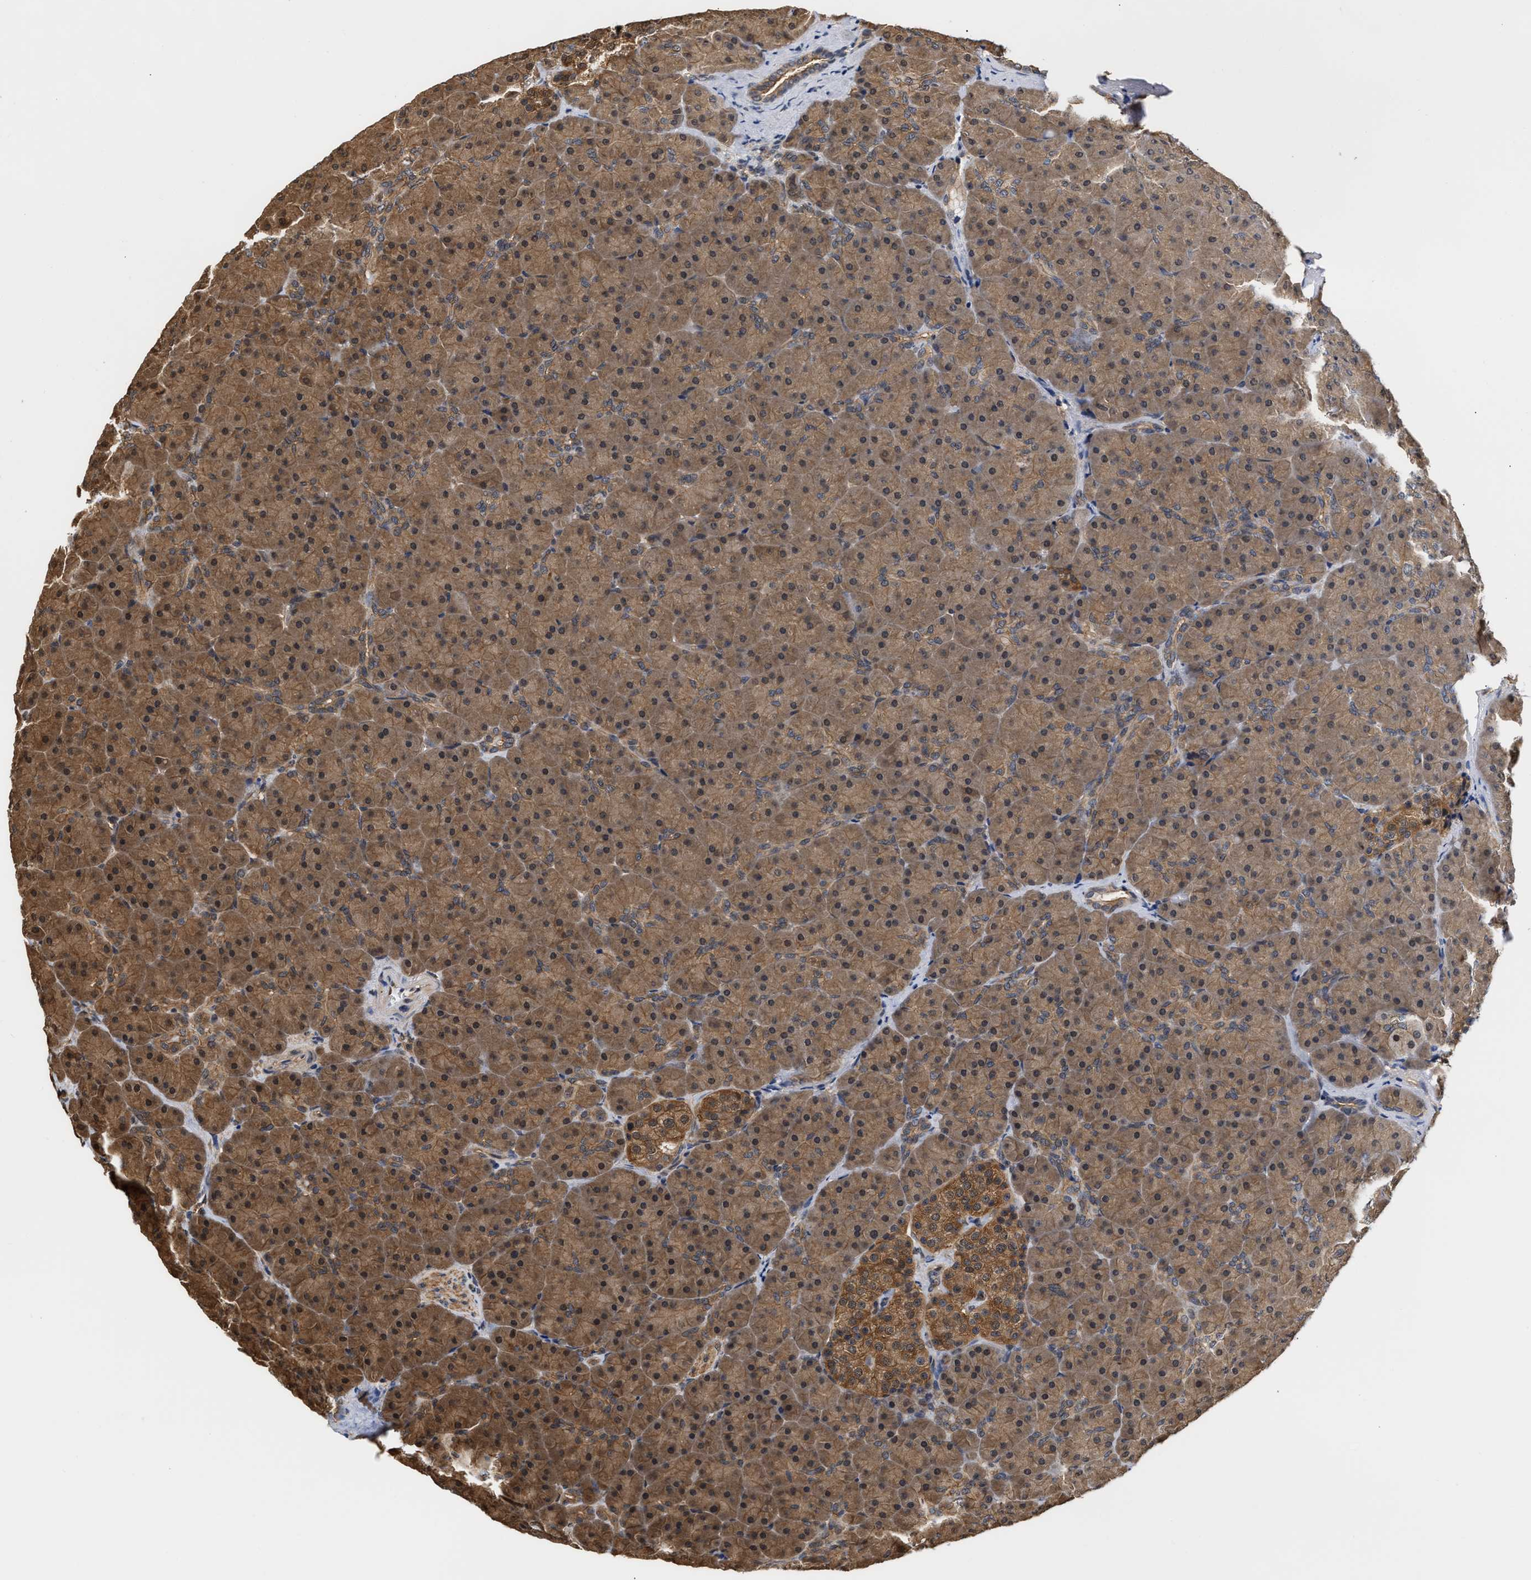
{"staining": {"intensity": "moderate", "quantity": ">75%", "location": "cytoplasmic/membranous,nuclear"}, "tissue": "pancreas", "cell_type": "Exocrine glandular cells", "image_type": "normal", "snomed": [{"axis": "morphology", "description": "Normal tissue, NOS"}, {"axis": "topography", "description": "Pancreas"}], "caption": "Pancreas stained with DAB immunohistochemistry (IHC) shows medium levels of moderate cytoplasmic/membranous,nuclear staining in approximately >75% of exocrine glandular cells. Nuclei are stained in blue.", "gene": "SCAI", "patient": {"sex": "male", "age": 66}}